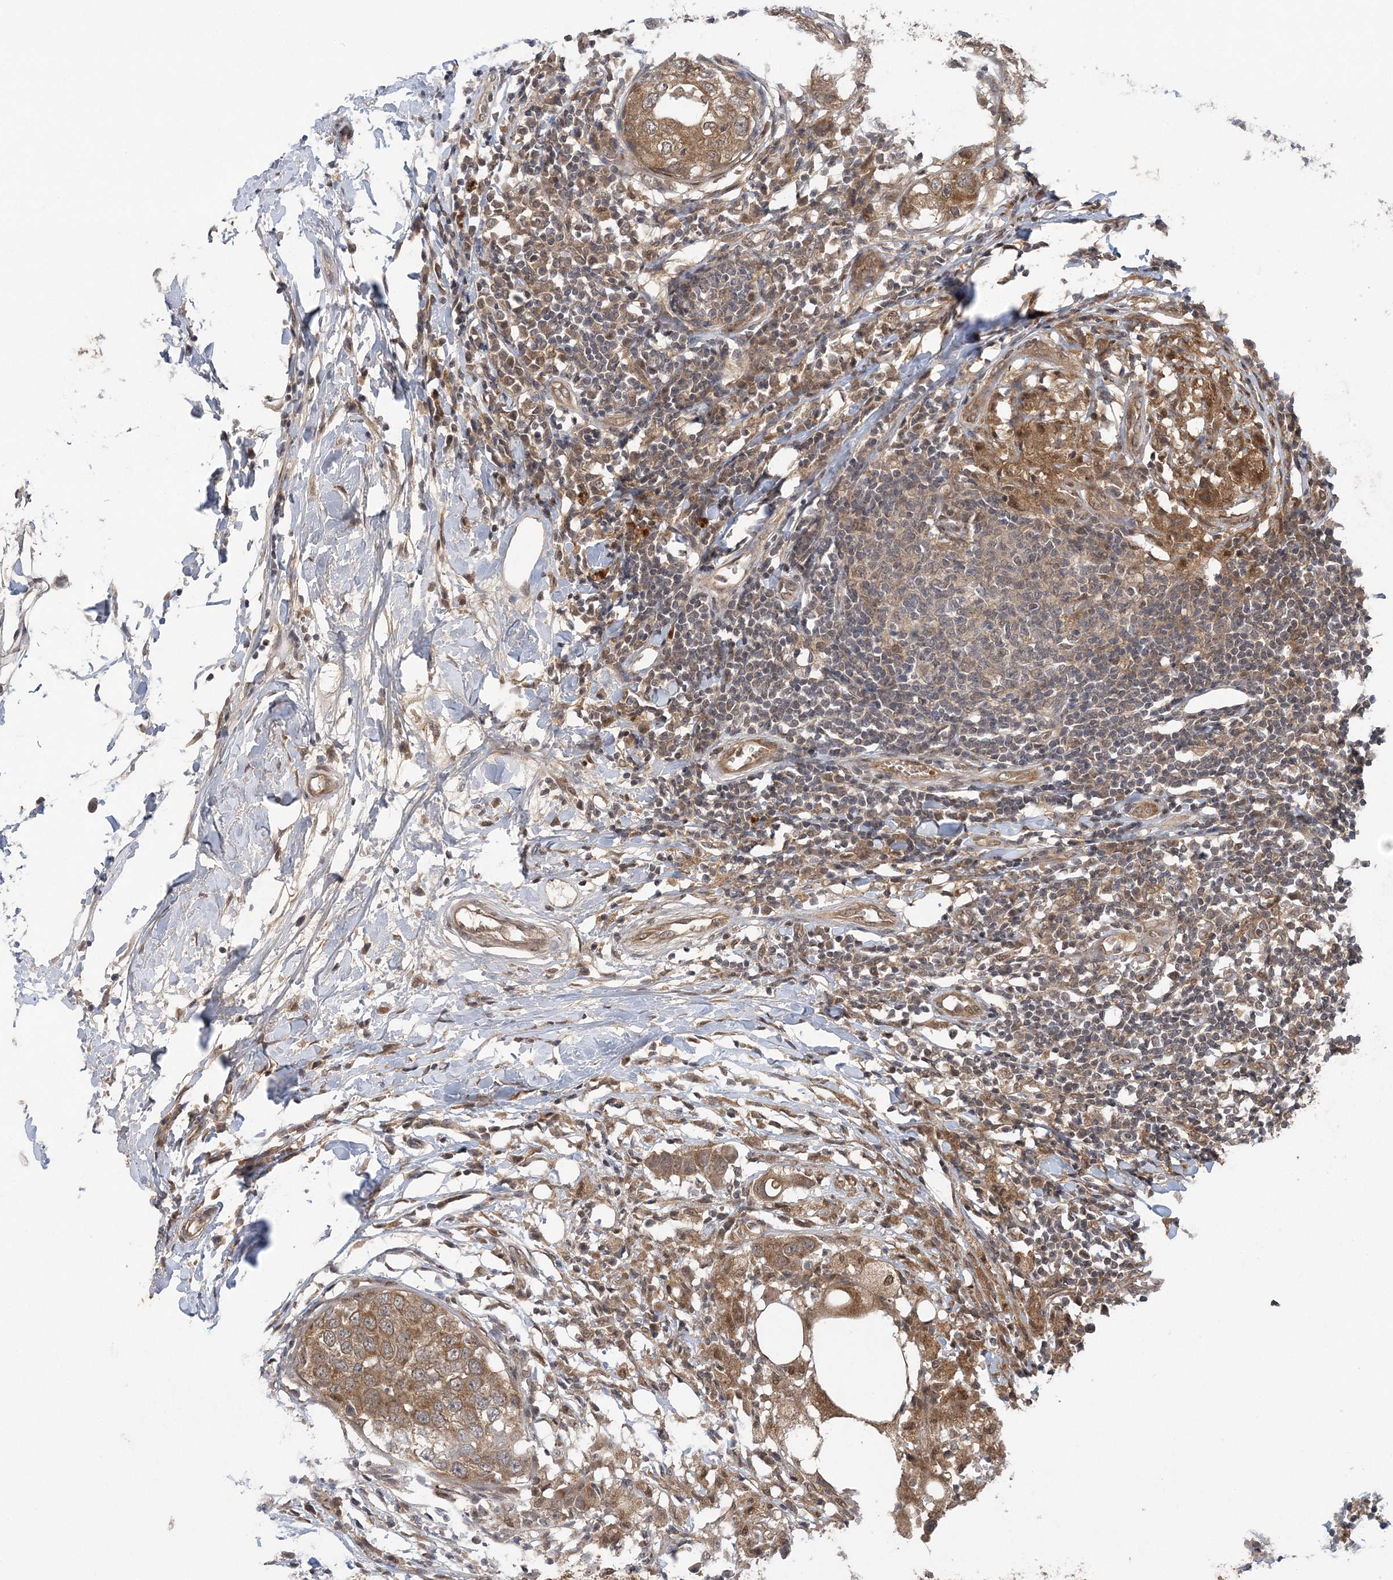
{"staining": {"intensity": "moderate", "quantity": ">75%", "location": "cytoplasmic/membranous"}, "tissue": "breast cancer", "cell_type": "Tumor cells", "image_type": "cancer", "snomed": [{"axis": "morphology", "description": "Duct carcinoma"}, {"axis": "topography", "description": "Breast"}], "caption": "DAB (3,3'-diaminobenzidine) immunohistochemical staining of intraductal carcinoma (breast) exhibits moderate cytoplasmic/membranous protein staining in about >75% of tumor cells. (DAB (3,3'-diaminobenzidine) IHC, brown staining for protein, blue staining for nuclei).", "gene": "ZBTB7A", "patient": {"sex": "female", "age": 27}}